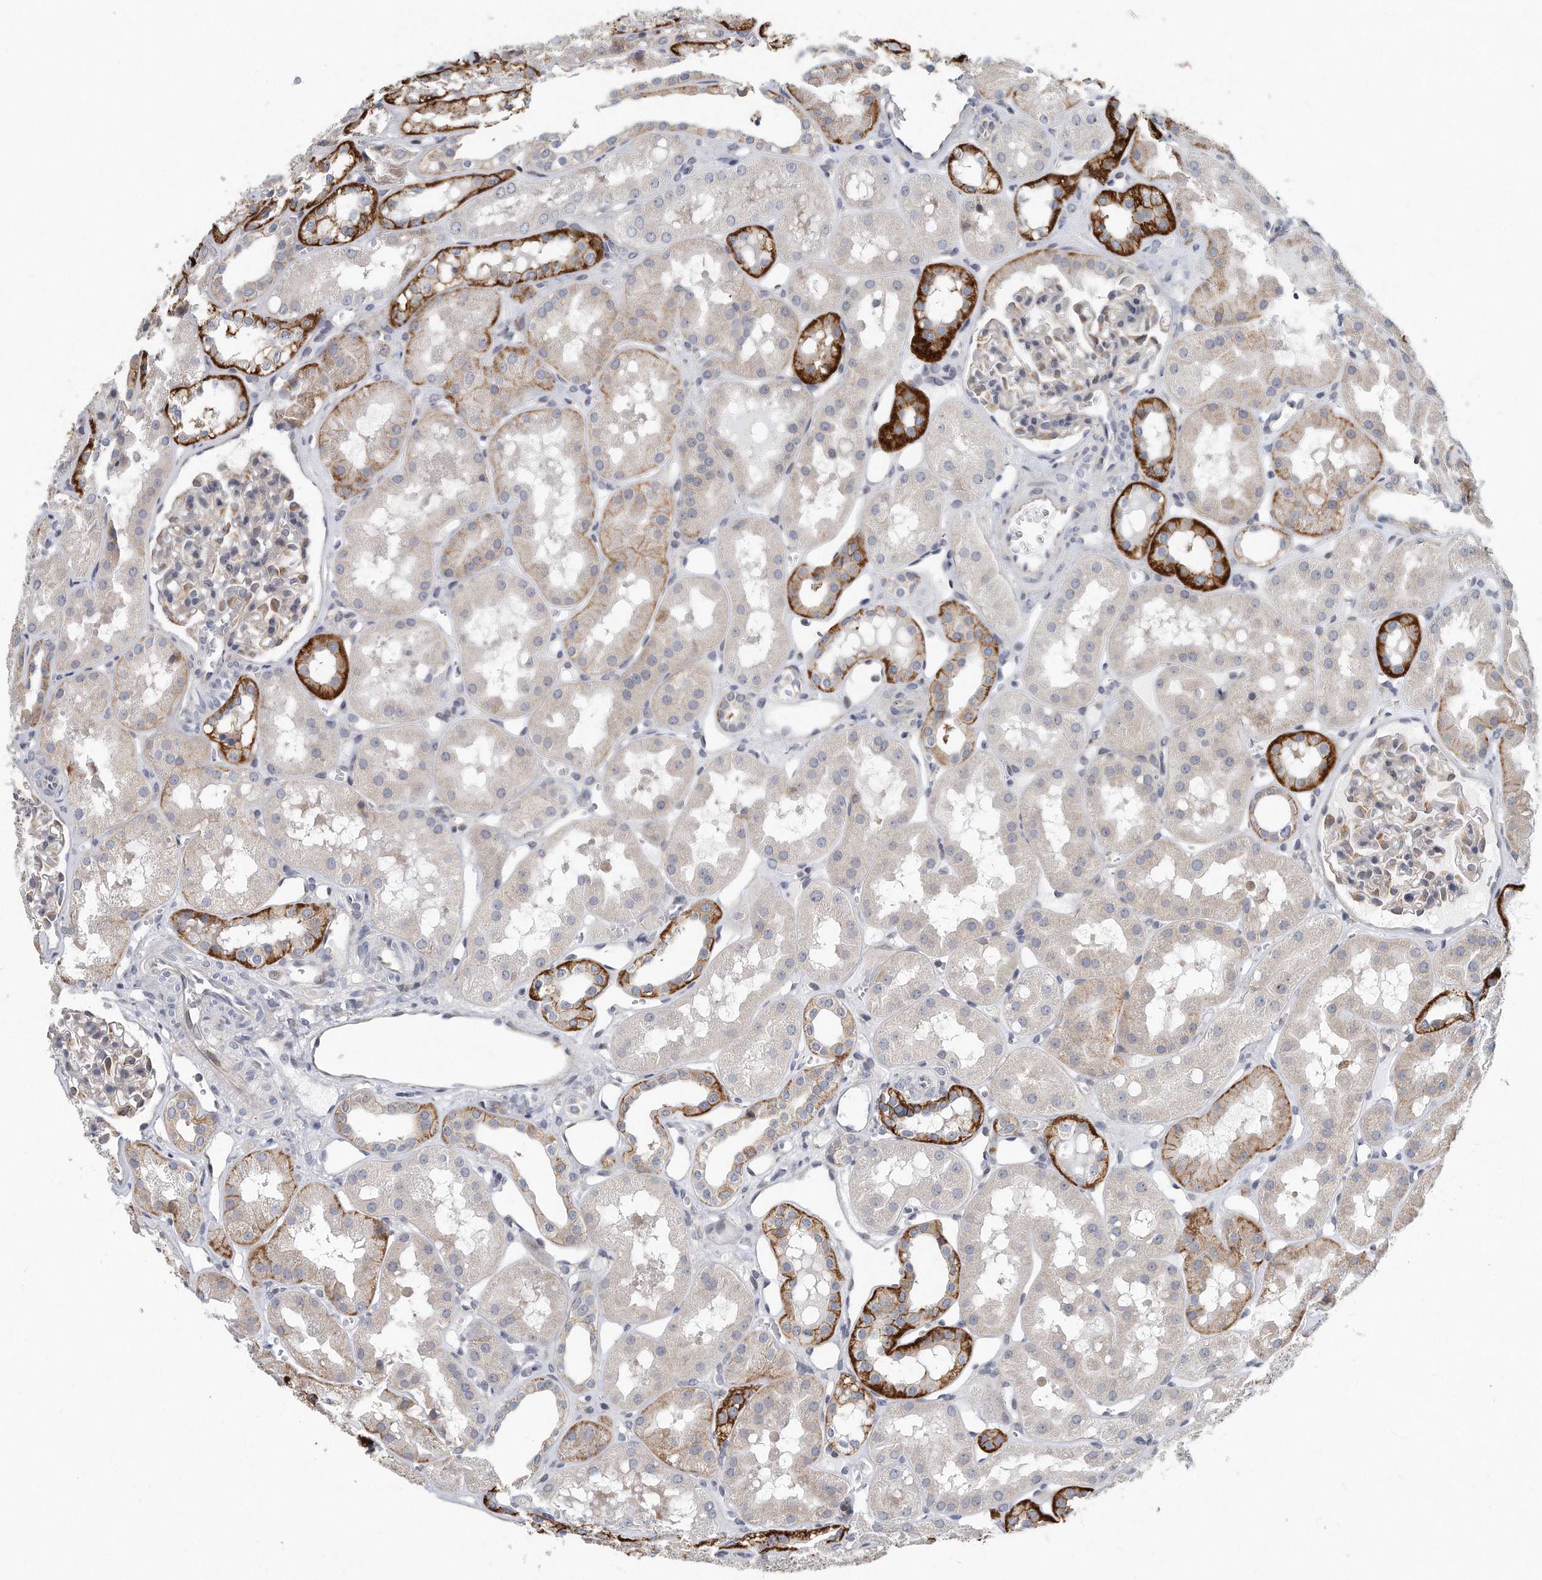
{"staining": {"intensity": "moderate", "quantity": "<25%", "location": "cytoplasmic/membranous"}, "tissue": "kidney", "cell_type": "Cells in glomeruli", "image_type": "normal", "snomed": [{"axis": "morphology", "description": "Normal tissue, NOS"}, {"axis": "topography", "description": "Kidney"}], "caption": "Cells in glomeruli reveal moderate cytoplasmic/membranous positivity in approximately <25% of cells in benign kidney. (brown staining indicates protein expression, while blue staining denotes nuclei).", "gene": "VLDLR", "patient": {"sex": "male", "age": 16}}